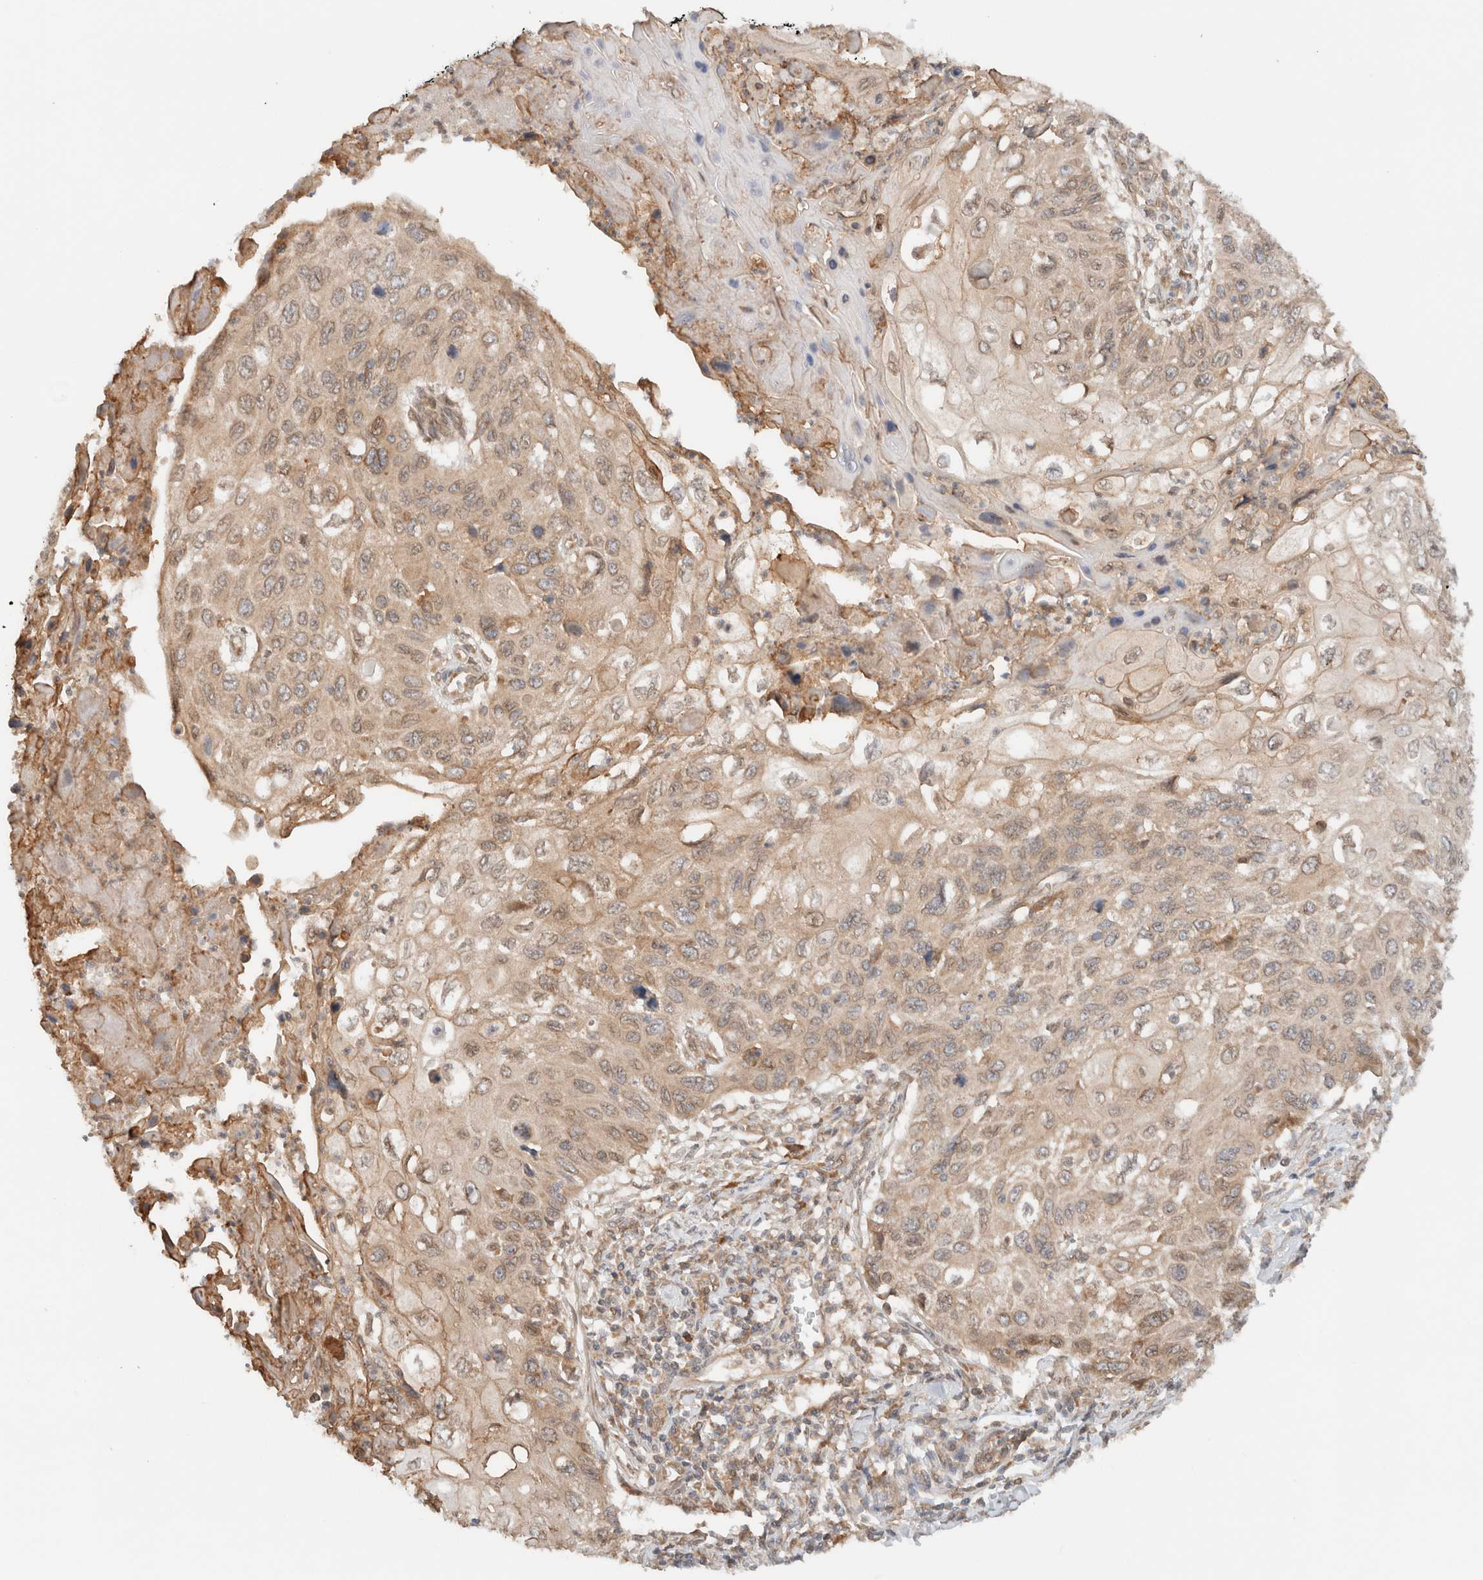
{"staining": {"intensity": "weak", "quantity": ">75%", "location": "cytoplasmic/membranous"}, "tissue": "cervical cancer", "cell_type": "Tumor cells", "image_type": "cancer", "snomed": [{"axis": "morphology", "description": "Squamous cell carcinoma, NOS"}, {"axis": "topography", "description": "Cervix"}], "caption": "Cervical cancer (squamous cell carcinoma) stained with a protein marker displays weak staining in tumor cells.", "gene": "ARFGEF2", "patient": {"sex": "female", "age": 70}}